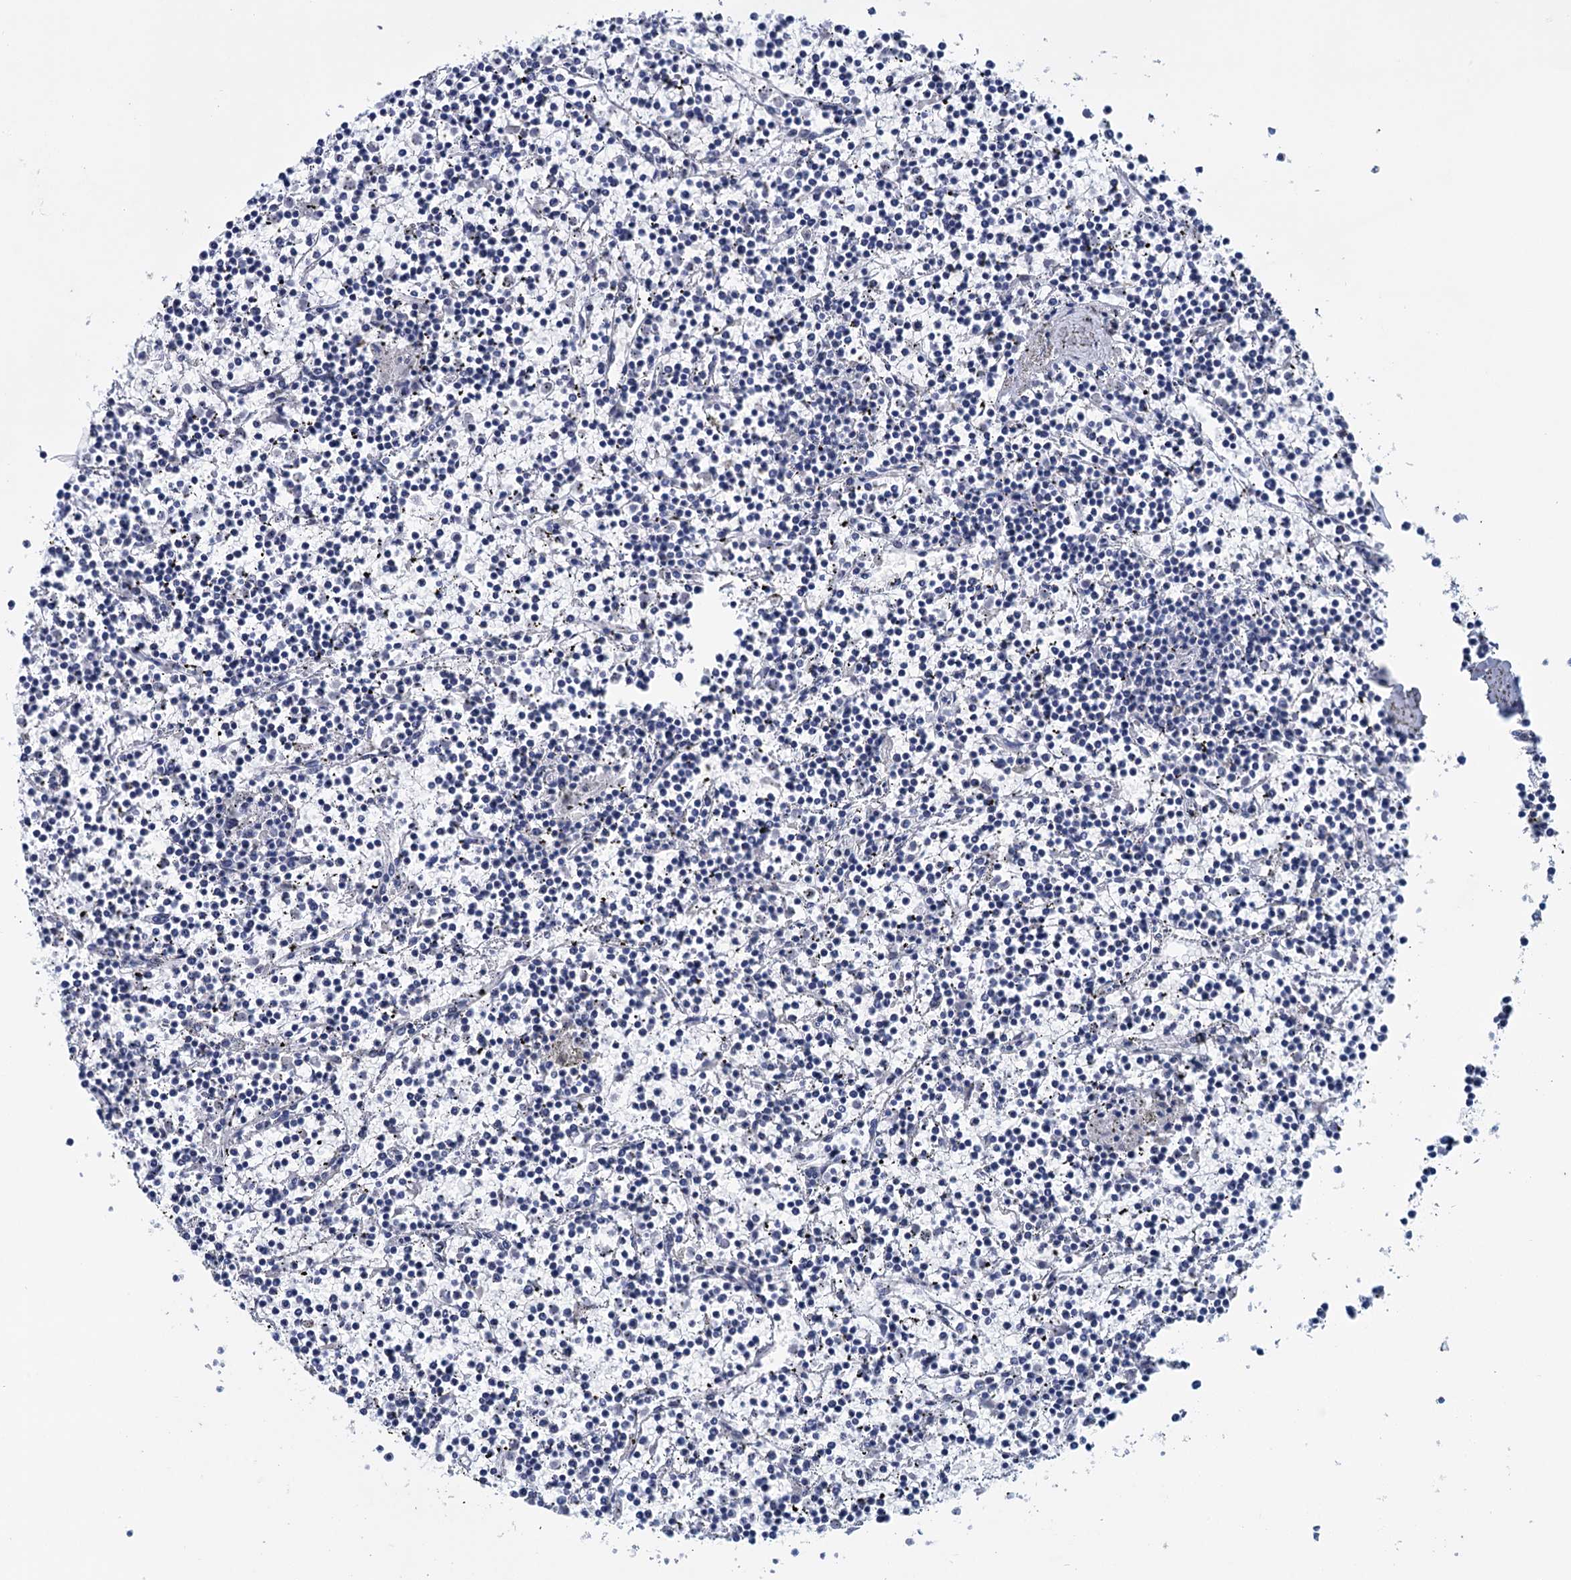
{"staining": {"intensity": "negative", "quantity": "none", "location": "none"}, "tissue": "lymphoma", "cell_type": "Tumor cells", "image_type": "cancer", "snomed": [{"axis": "morphology", "description": "Malignant lymphoma, non-Hodgkin's type, Low grade"}, {"axis": "topography", "description": "Spleen"}], "caption": "Photomicrograph shows no protein positivity in tumor cells of malignant lymphoma, non-Hodgkin's type (low-grade) tissue.", "gene": "MYOZ3", "patient": {"sex": "female", "age": 19}}